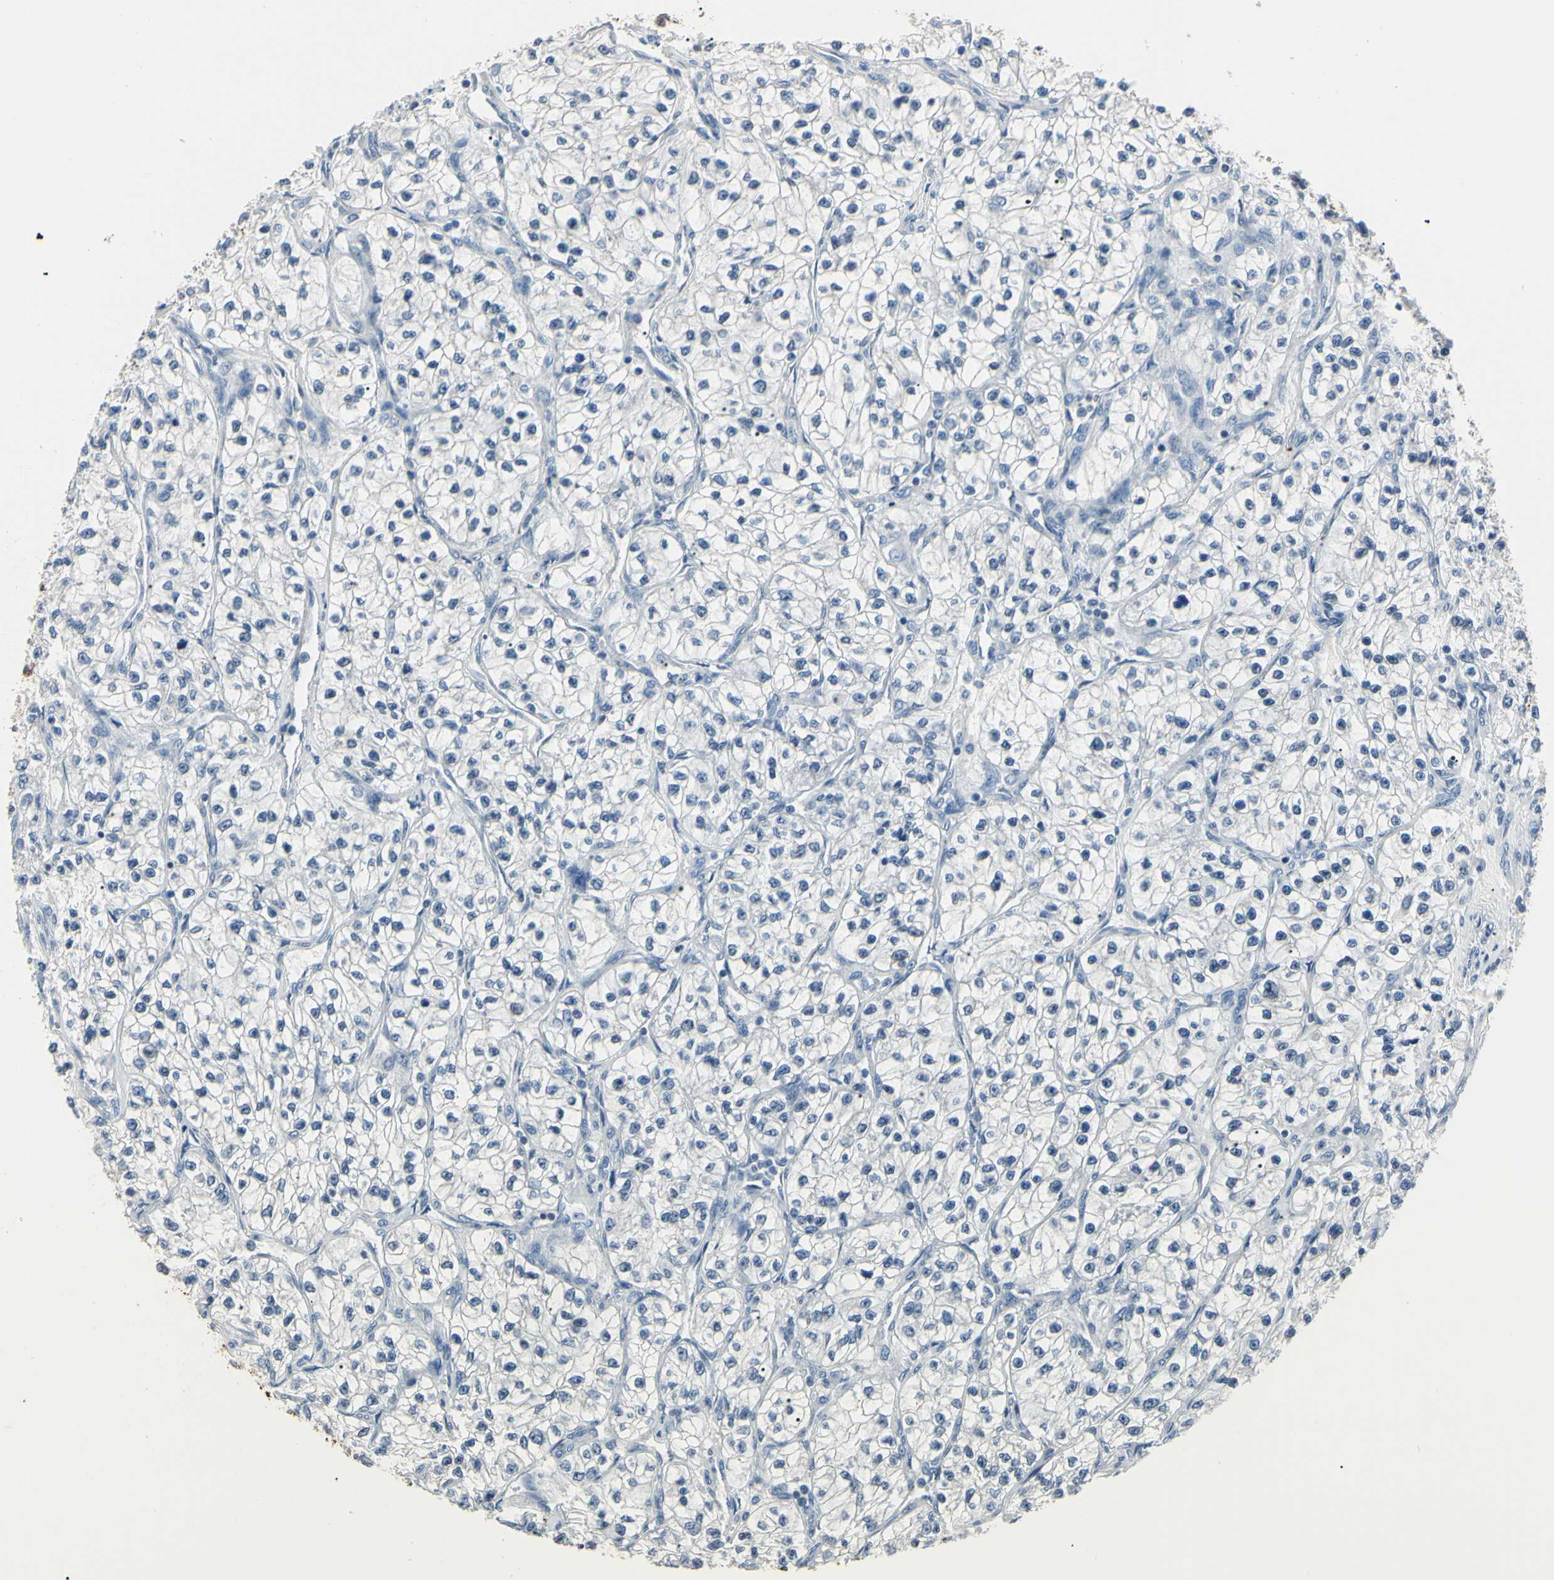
{"staining": {"intensity": "negative", "quantity": "none", "location": "none"}, "tissue": "renal cancer", "cell_type": "Tumor cells", "image_type": "cancer", "snomed": [{"axis": "morphology", "description": "Adenocarcinoma, NOS"}, {"axis": "topography", "description": "Kidney"}], "caption": "Tumor cells are negative for protein expression in human renal adenocarcinoma.", "gene": "AKR1C3", "patient": {"sex": "female", "age": 57}}